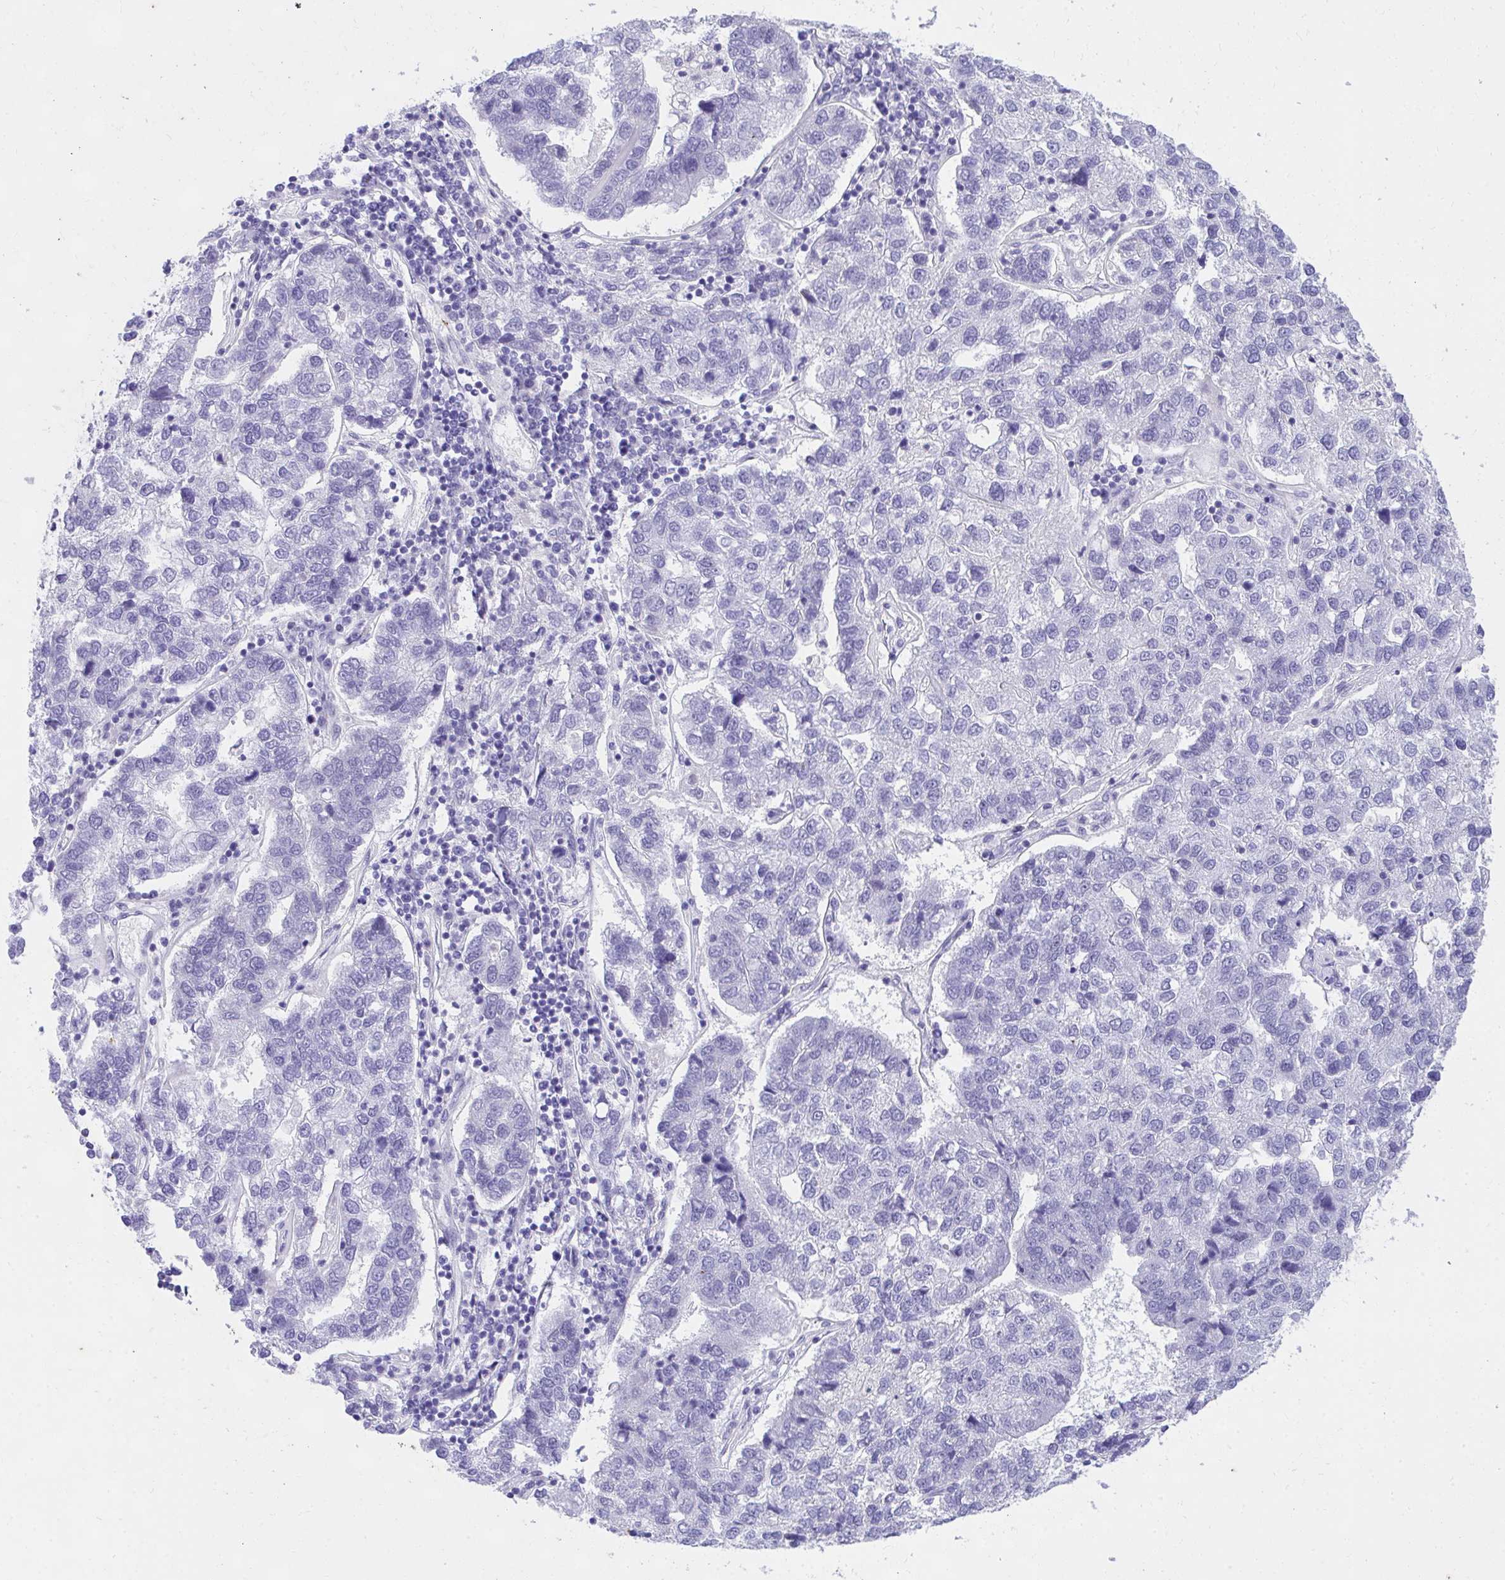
{"staining": {"intensity": "negative", "quantity": "none", "location": "none"}, "tissue": "pancreatic cancer", "cell_type": "Tumor cells", "image_type": "cancer", "snomed": [{"axis": "morphology", "description": "Adenocarcinoma, NOS"}, {"axis": "topography", "description": "Pancreas"}], "caption": "The photomicrograph demonstrates no significant expression in tumor cells of pancreatic cancer (adenocarcinoma).", "gene": "KLK1", "patient": {"sex": "female", "age": 61}}